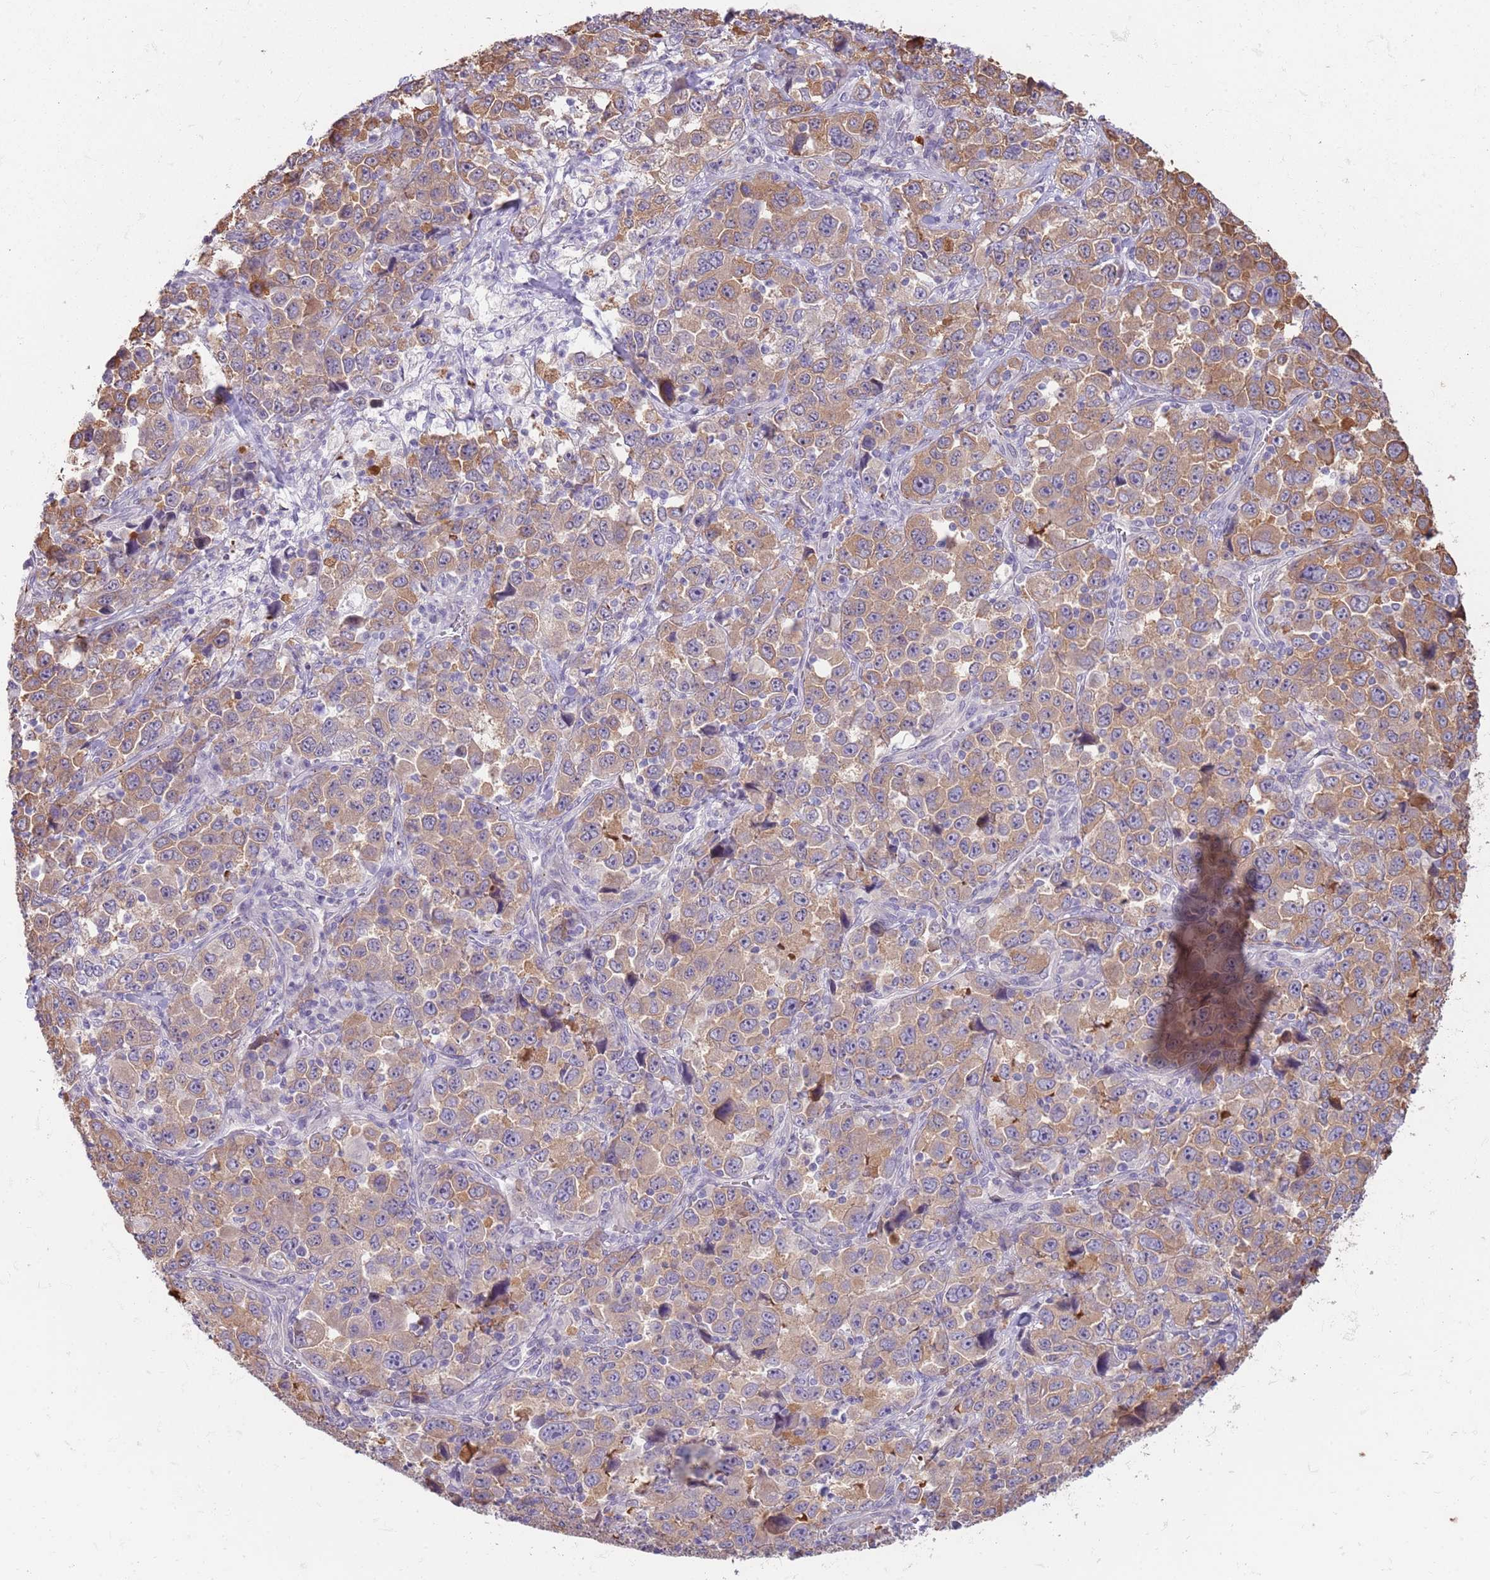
{"staining": {"intensity": "moderate", "quantity": ">75%", "location": "cytoplasmic/membranous"}, "tissue": "stomach cancer", "cell_type": "Tumor cells", "image_type": "cancer", "snomed": [{"axis": "morphology", "description": "Normal tissue, NOS"}, {"axis": "morphology", "description": "Adenocarcinoma, NOS"}, {"axis": "topography", "description": "Stomach, upper"}, {"axis": "topography", "description": "Stomach"}], "caption": "Adenocarcinoma (stomach) was stained to show a protein in brown. There is medium levels of moderate cytoplasmic/membranous positivity in about >75% of tumor cells.", "gene": "LDHD", "patient": {"sex": "male", "age": 59}}